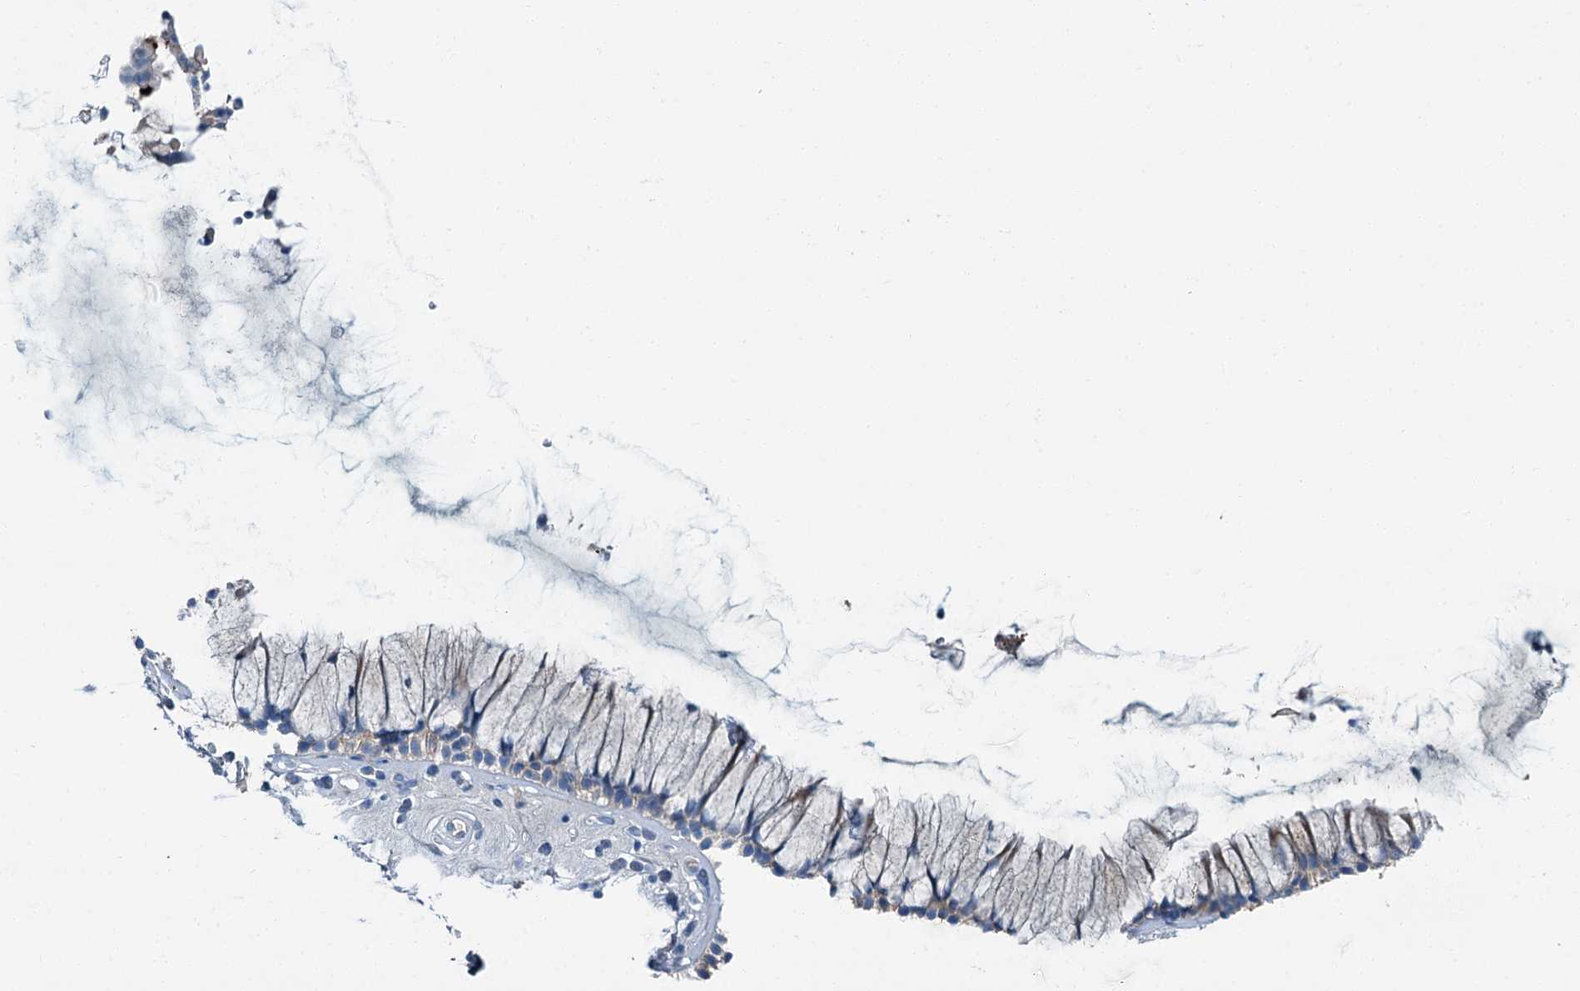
{"staining": {"intensity": "negative", "quantity": "none", "location": "none"}, "tissue": "nasopharynx", "cell_type": "Respiratory epithelial cells", "image_type": "normal", "snomed": [{"axis": "morphology", "description": "Normal tissue, NOS"}, {"axis": "morphology", "description": "Inflammation, NOS"}, {"axis": "topography", "description": "Nasopharynx"}], "caption": "There is no significant expression in respiratory epithelial cells of nasopharynx. (DAB (3,3'-diaminobenzidine) IHC, high magnification).", "gene": "AXL", "patient": {"sex": "male", "age": 29}}